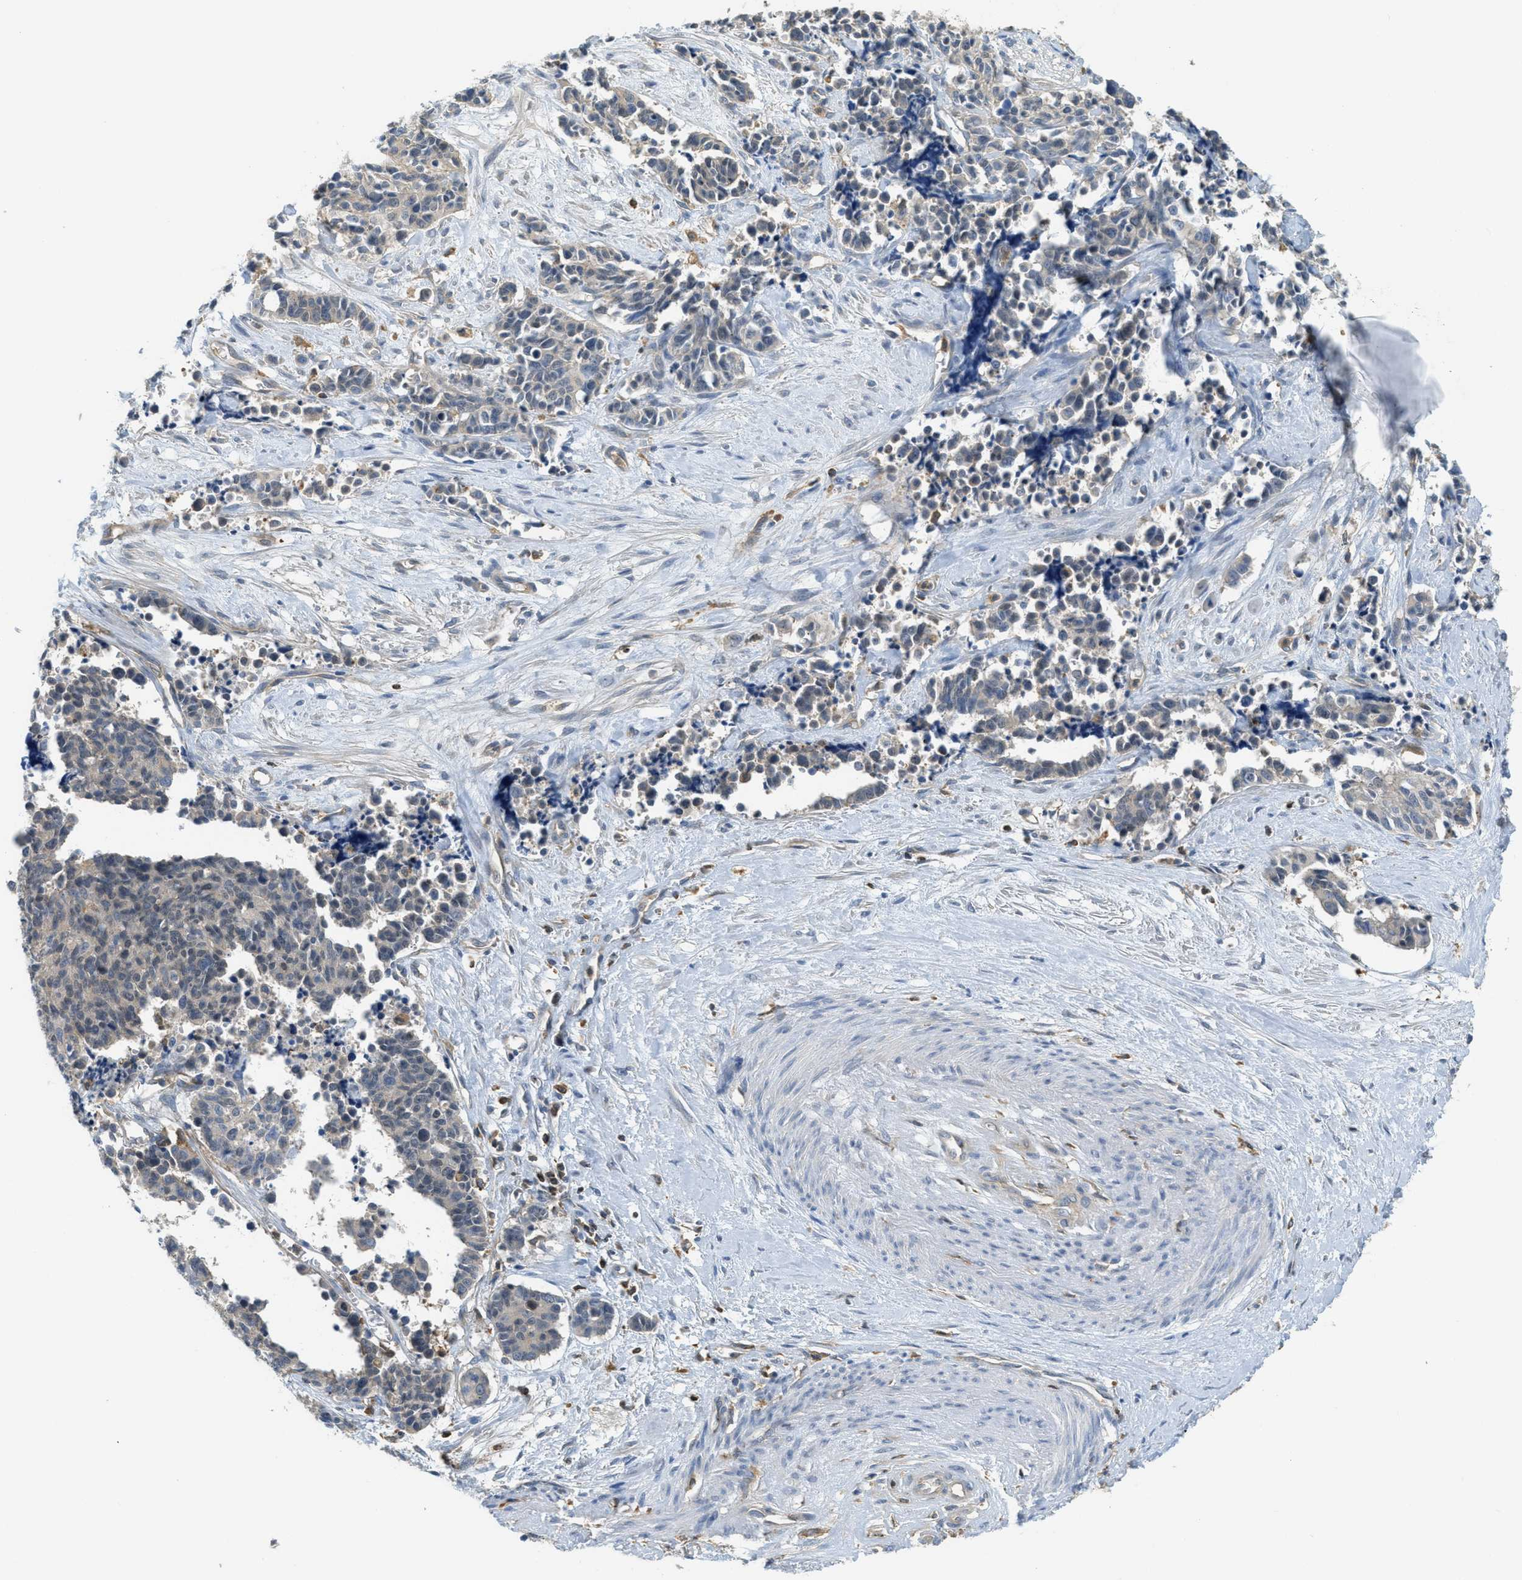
{"staining": {"intensity": "weak", "quantity": "<25%", "location": "cytoplasmic/membranous"}, "tissue": "cervical cancer", "cell_type": "Tumor cells", "image_type": "cancer", "snomed": [{"axis": "morphology", "description": "Squamous cell carcinoma, NOS"}, {"axis": "topography", "description": "Cervix"}], "caption": "Tumor cells are negative for brown protein staining in cervical cancer (squamous cell carcinoma). (DAB (3,3'-diaminobenzidine) IHC with hematoxylin counter stain).", "gene": "GRIK2", "patient": {"sex": "female", "age": 35}}